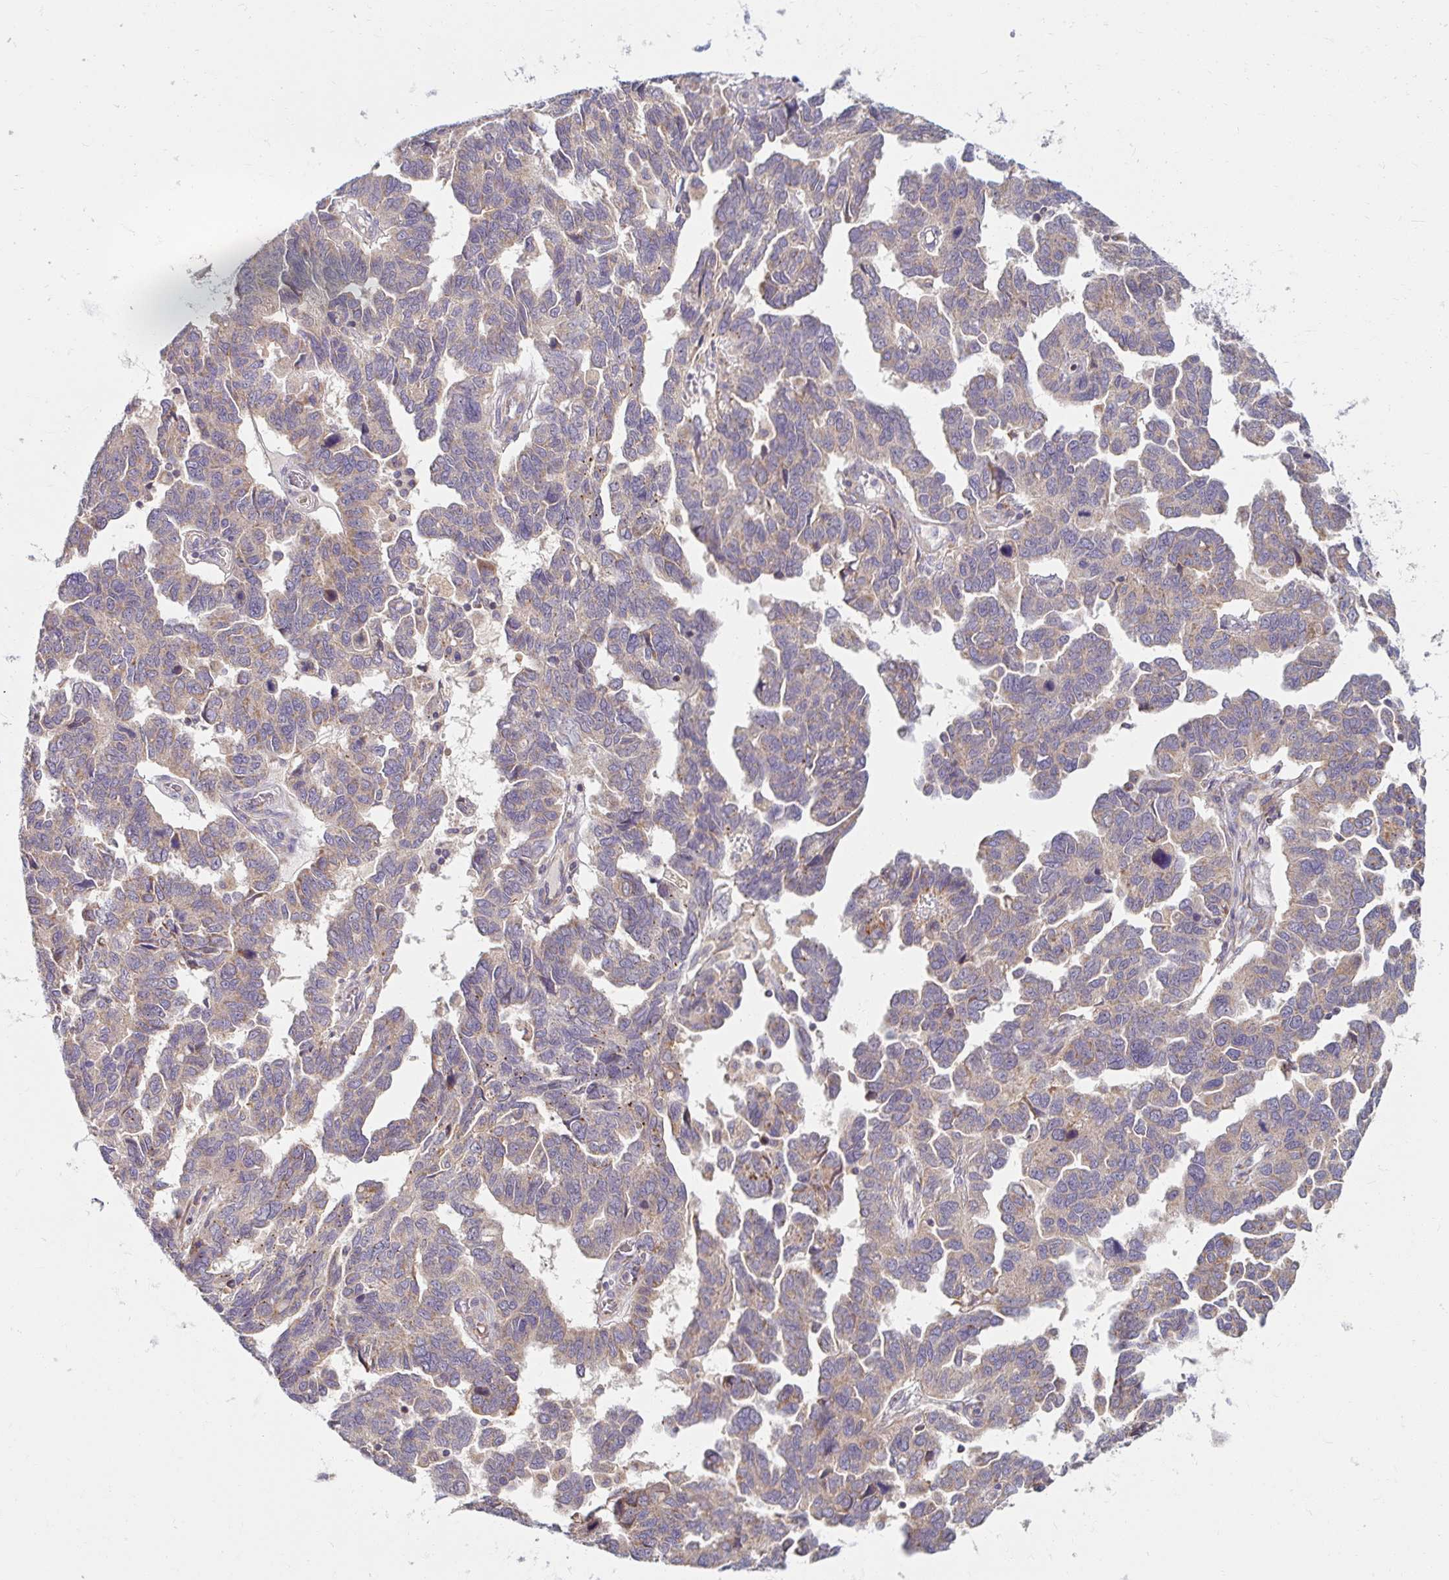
{"staining": {"intensity": "weak", "quantity": "25%-75%", "location": "cytoplasmic/membranous"}, "tissue": "ovarian cancer", "cell_type": "Tumor cells", "image_type": "cancer", "snomed": [{"axis": "morphology", "description": "Cystadenocarcinoma, serous, NOS"}, {"axis": "topography", "description": "Ovary"}], "caption": "Ovarian cancer (serous cystadenocarcinoma) stained for a protein displays weak cytoplasmic/membranous positivity in tumor cells.", "gene": "SKP2", "patient": {"sex": "female", "age": 64}}